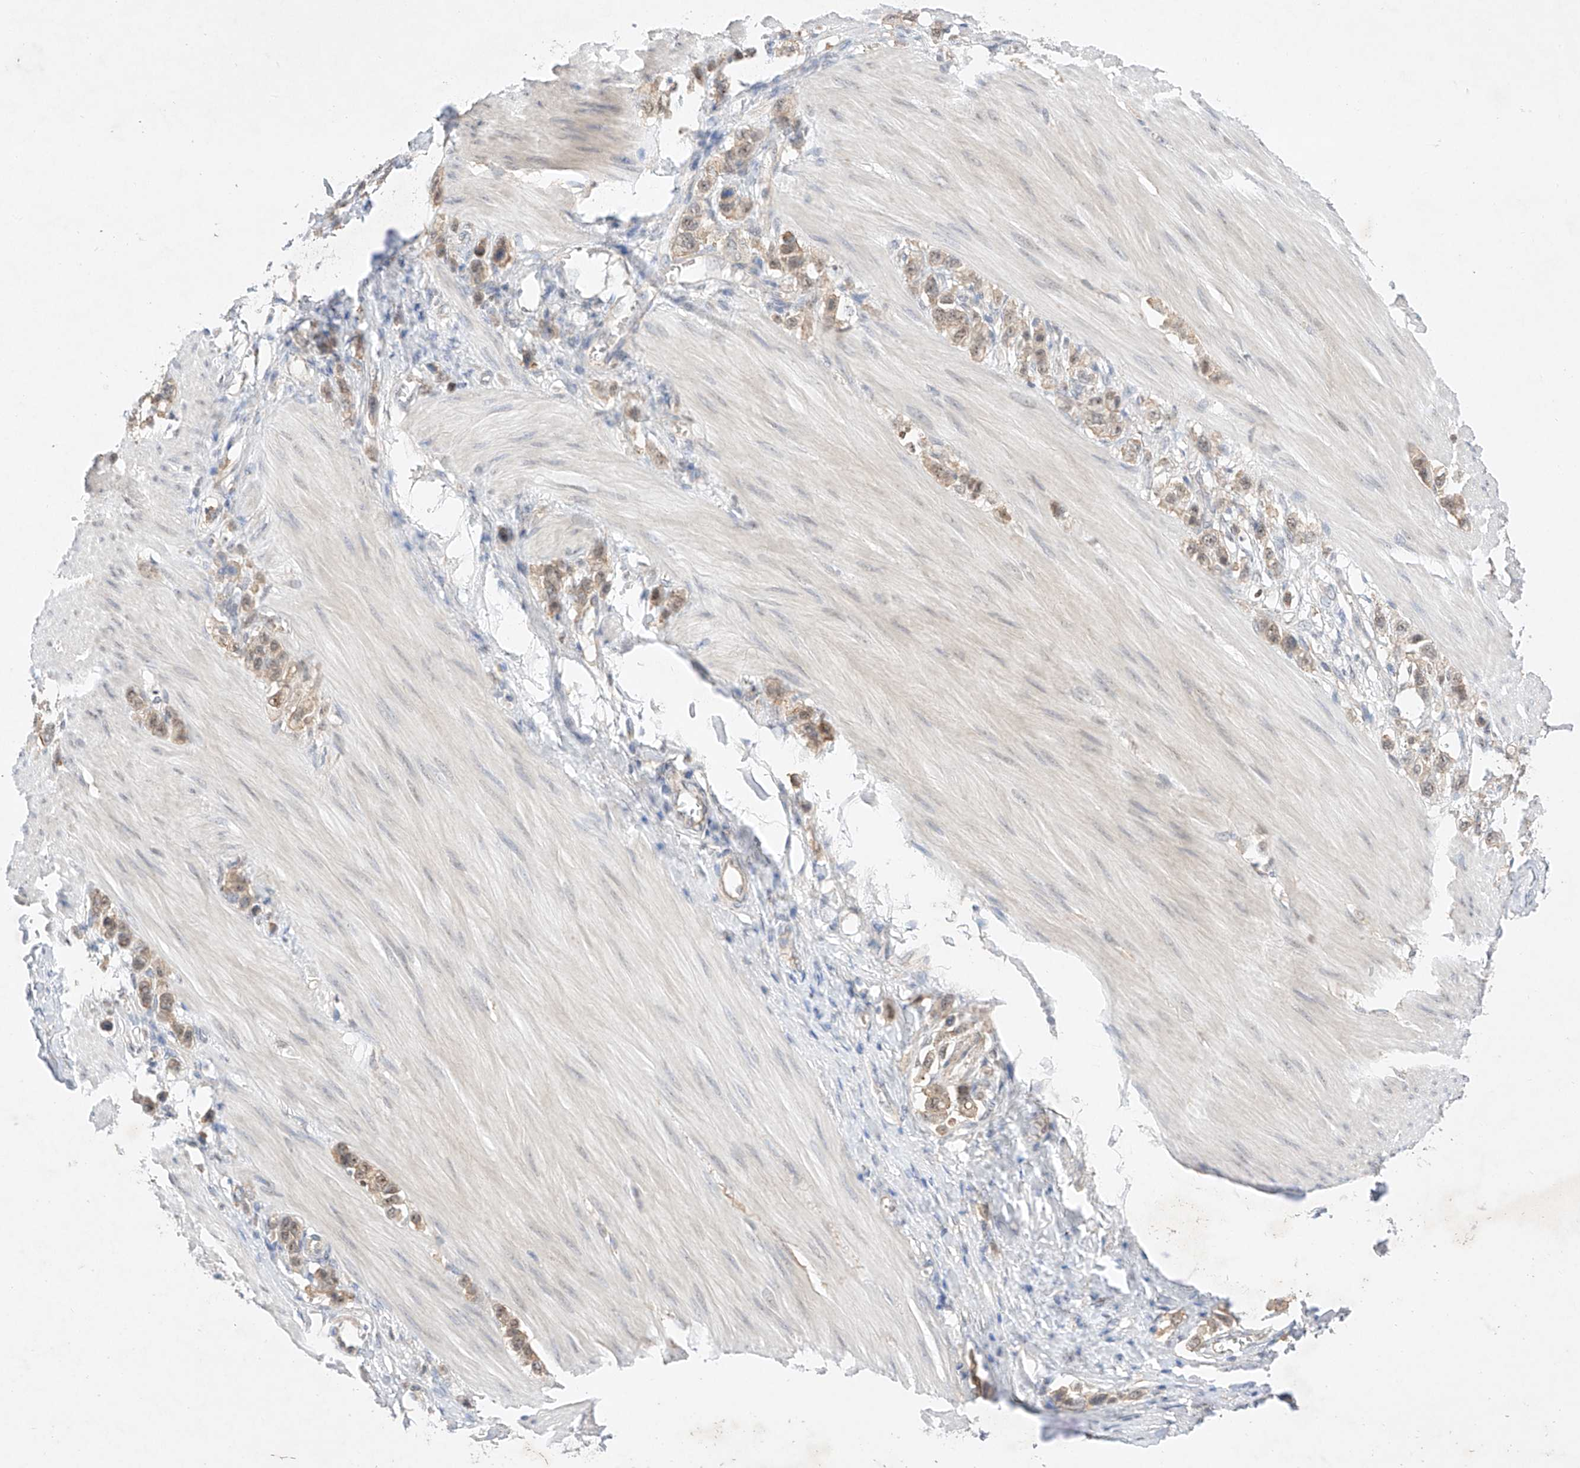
{"staining": {"intensity": "weak", "quantity": ">75%", "location": "cytoplasmic/membranous"}, "tissue": "stomach cancer", "cell_type": "Tumor cells", "image_type": "cancer", "snomed": [{"axis": "morphology", "description": "Adenocarcinoma, NOS"}, {"axis": "topography", "description": "Stomach"}], "caption": "This is an image of immunohistochemistry (IHC) staining of stomach cancer (adenocarcinoma), which shows weak positivity in the cytoplasmic/membranous of tumor cells.", "gene": "IL22RA2", "patient": {"sex": "female", "age": 65}}